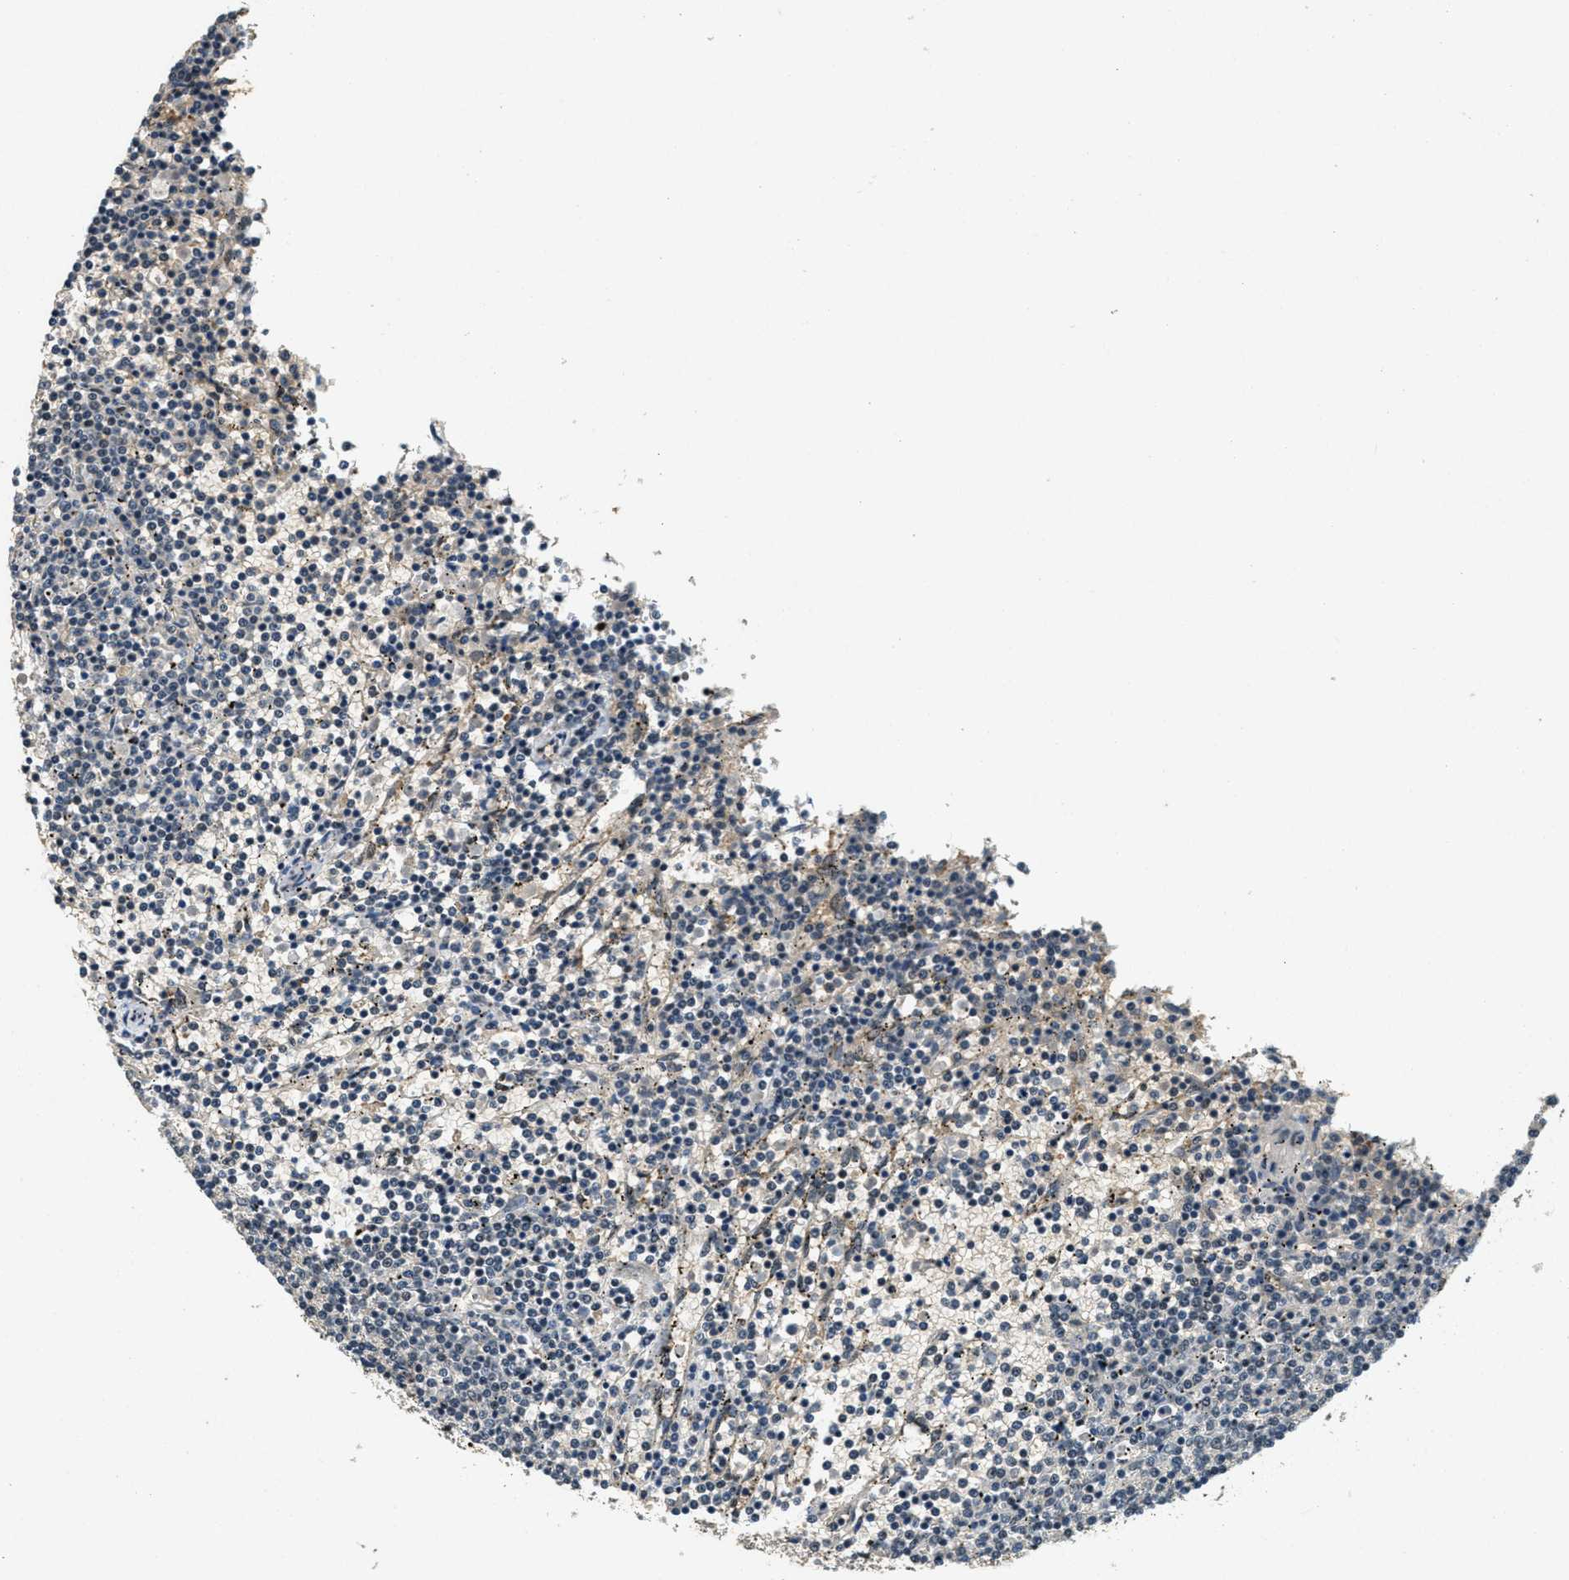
{"staining": {"intensity": "weak", "quantity": "<25%", "location": "nuclear"}, "tissue": "lymphoma", "cell_type": "Tumor cells", "image_type": "cancer", "snomed": [{"axis": "morphology", "description": "Malignant lymphoma, non-Hodgkin's type, Low grade"}, {"axis": "topography", "description": "Spleen"}], "caption": "Immunohistochemical staining of lymphoma displays no significant expression in tumor cells.", "gene": "ZNF148", "patient": {"sex": "female", "age": 50}}